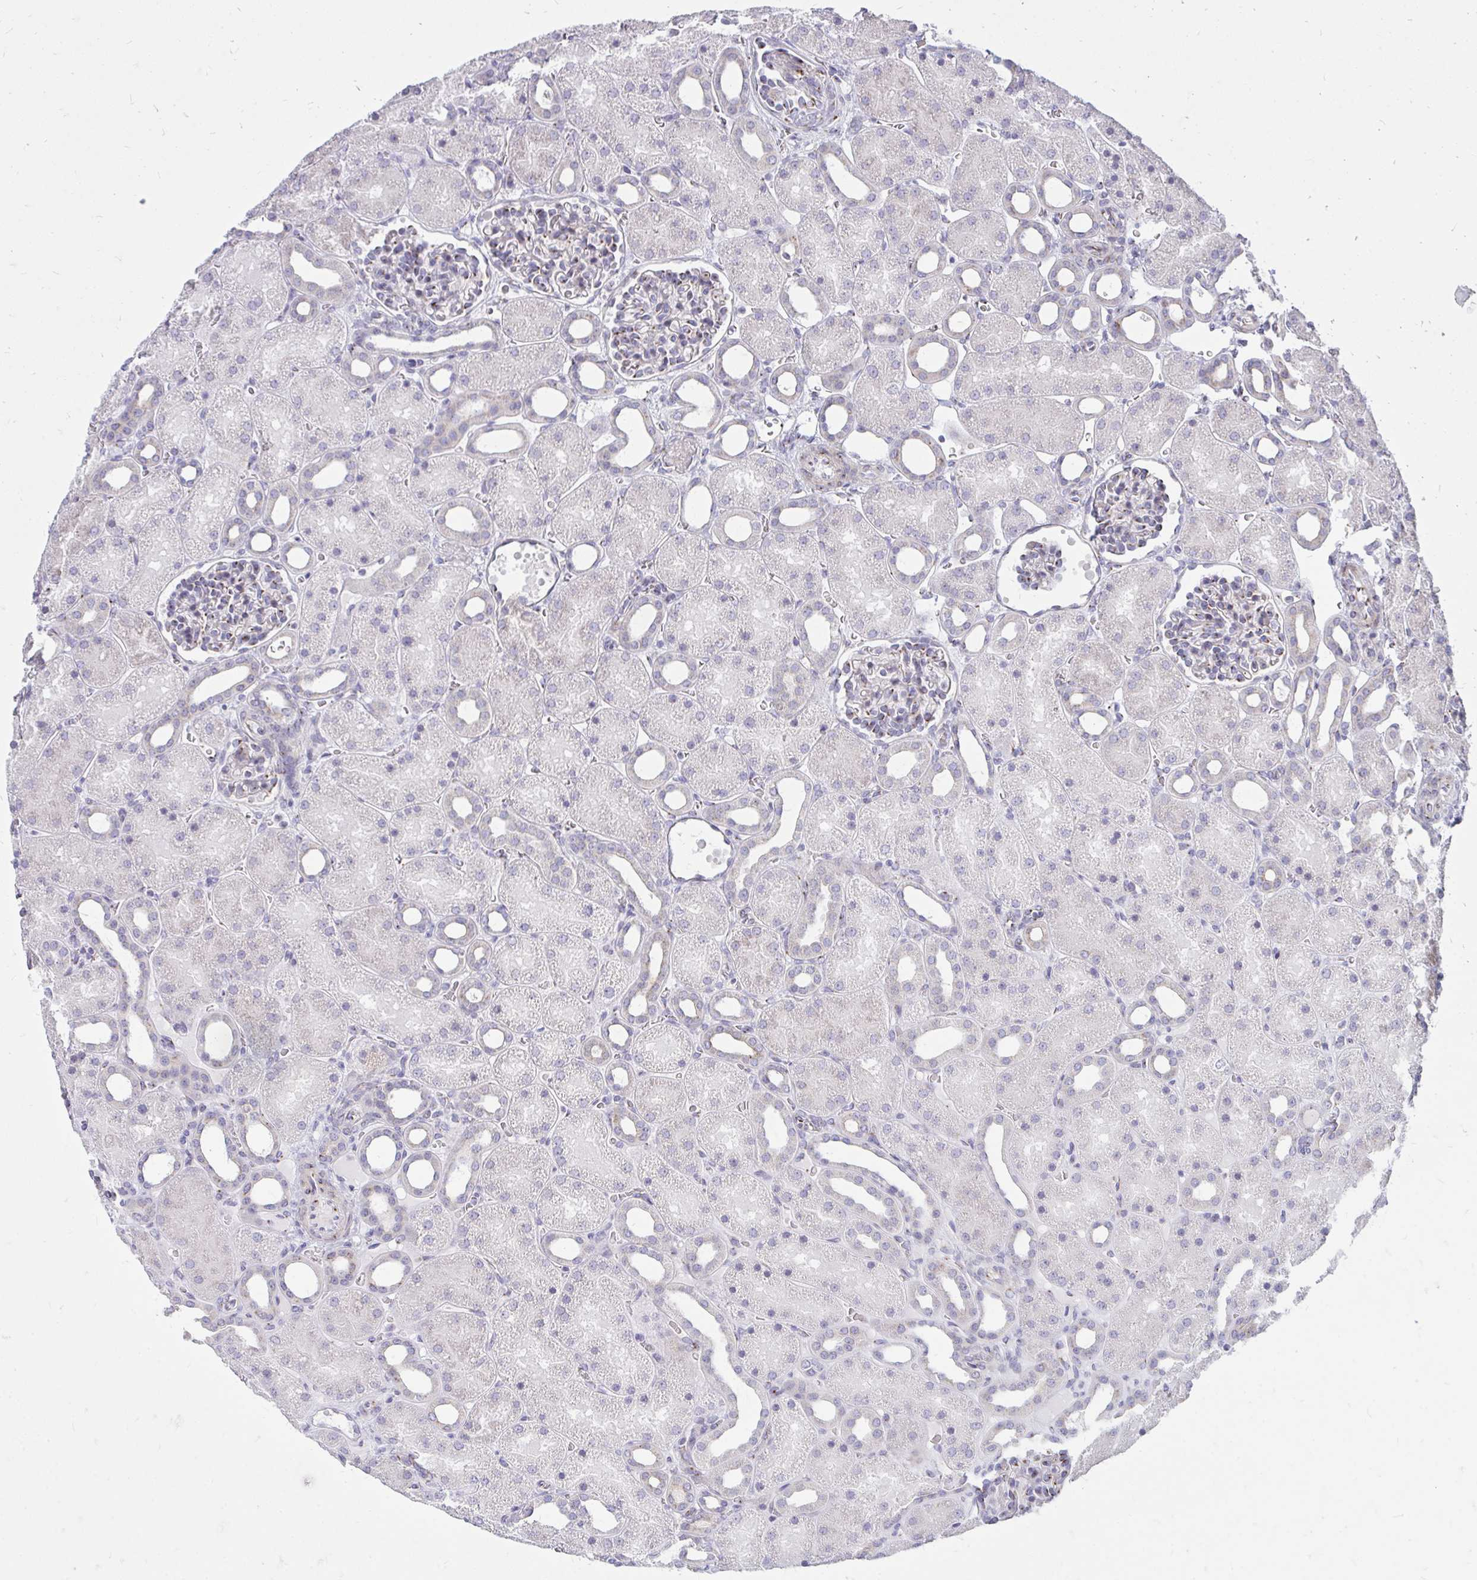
{"staining": {"intensity": "strong", "quantity": "<25%", "location": "cytoplasmic/membranous"}, "tissue": "kidney", "cell_type": "Cells in glomeruli", "image_type": "normal", "snomed": [{"axis": "morphology", "description": "Normal tissue, NOS"}, {"axis": "topography", "description": "Kidney"}], "caption": "Protein expression by immunohistochemistry (IHC) shows strong cytoplasmic/membranous staining in approximately <25% of cells in glomeruli in unremarkable kidney. (DAB (3,3'-diaminobenzidine) IHC, brown staining for protein, blue staining for nuclei).", "gene": "RAB6A", "patient": {"sex": "male", "age": 2}}